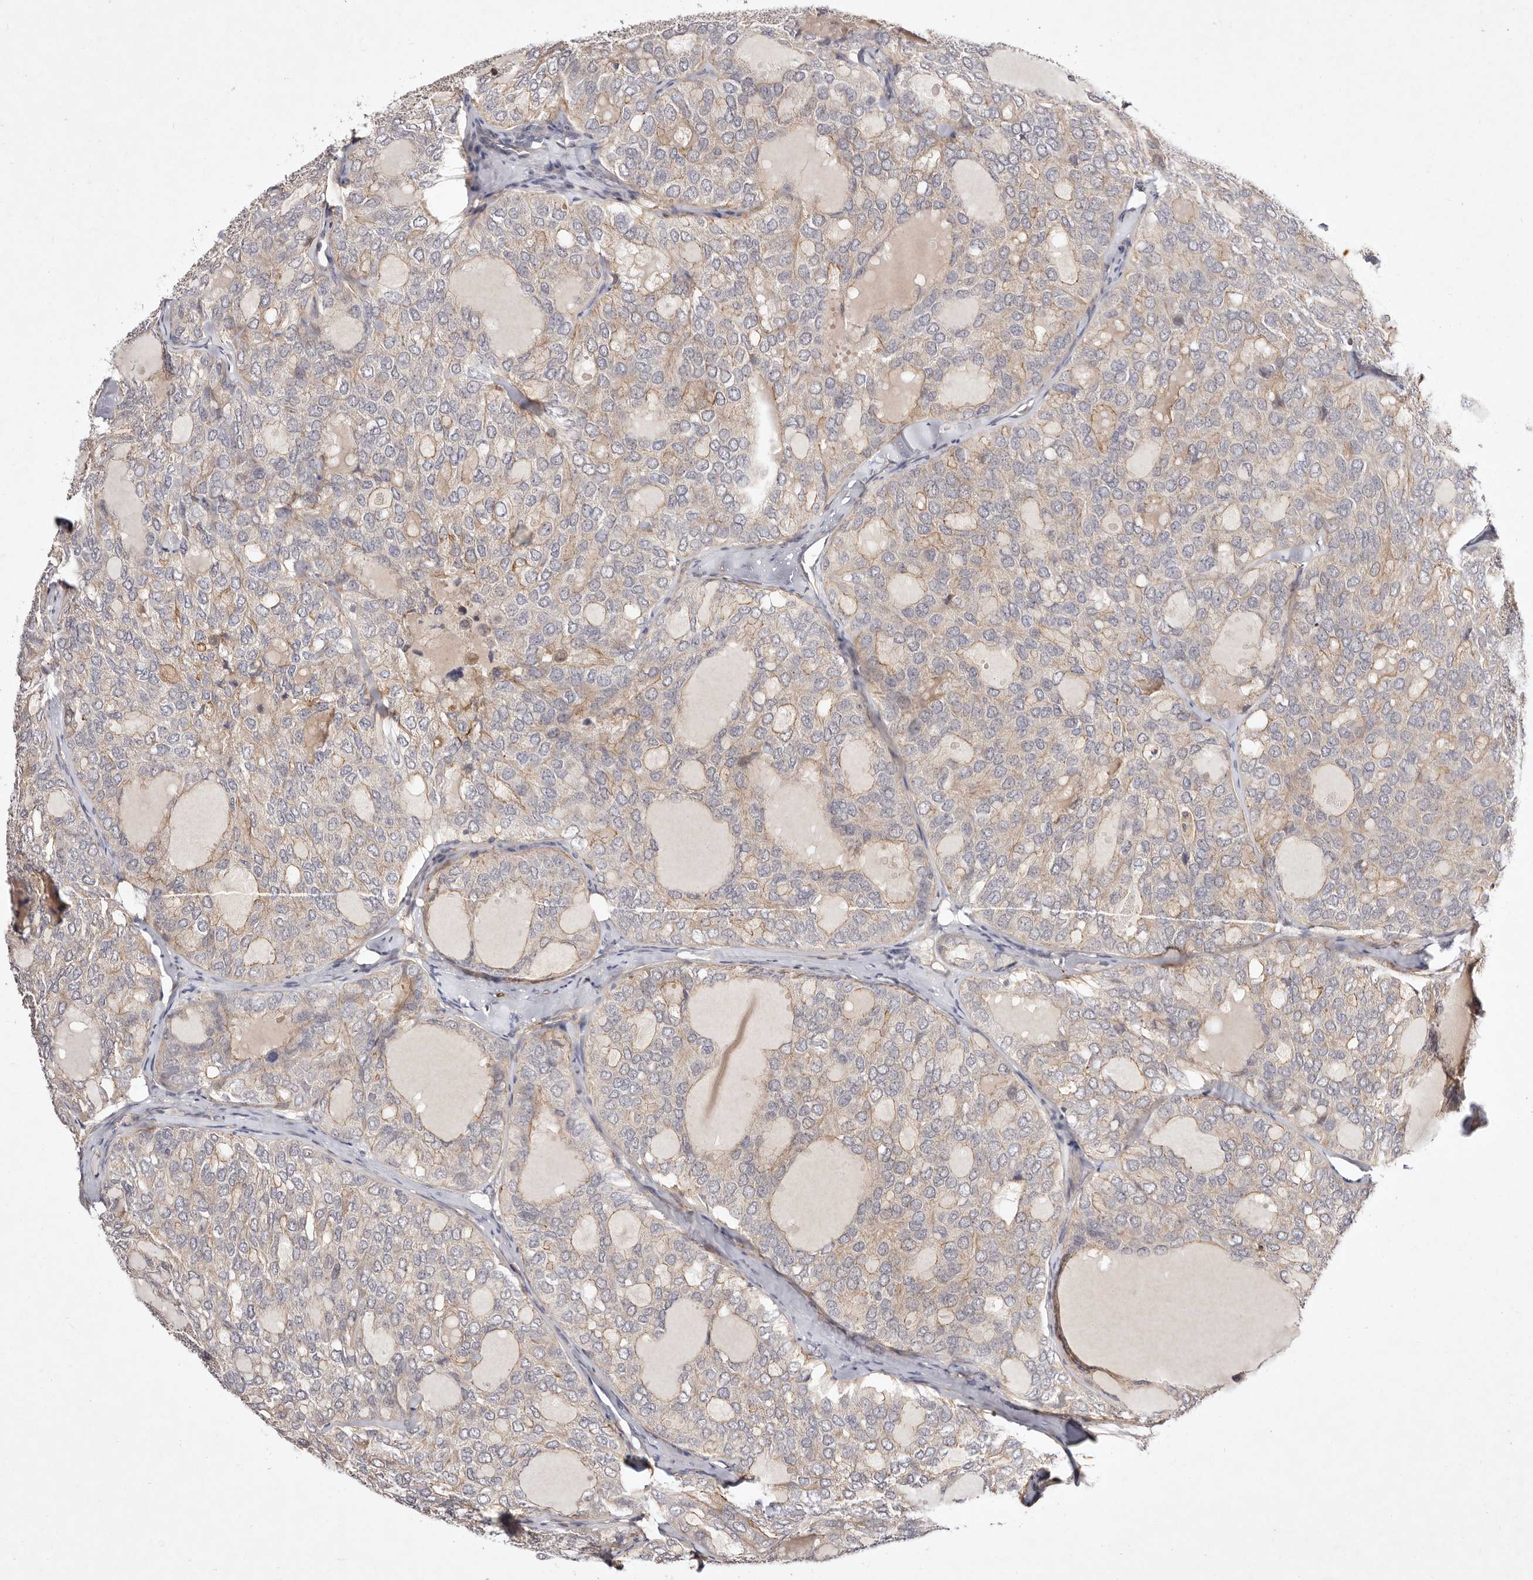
{"staining": {"intensity": "moderate", "quantity": "<25%", "location": "cytoplasmic/membranous"}, "tissue": "thyroid cancer", "cell_type": "Tumor cells", "image_type": "cancer", "snomed": [{"axis": "morphology", "description": "Follicular adenoma carcinoma, NOS"}, {"axis": "topography", "description": "Thyroid gland"}], "caption": "About <25% of tumor cells in follicular adenoma carcinoma (thyroid) display moderate cytoplasmic/membranous protein staining as visualized by brown immunohistochemical staining.", "gene": "MTMR11", "patient": {"sex": "male", "age": 75}}